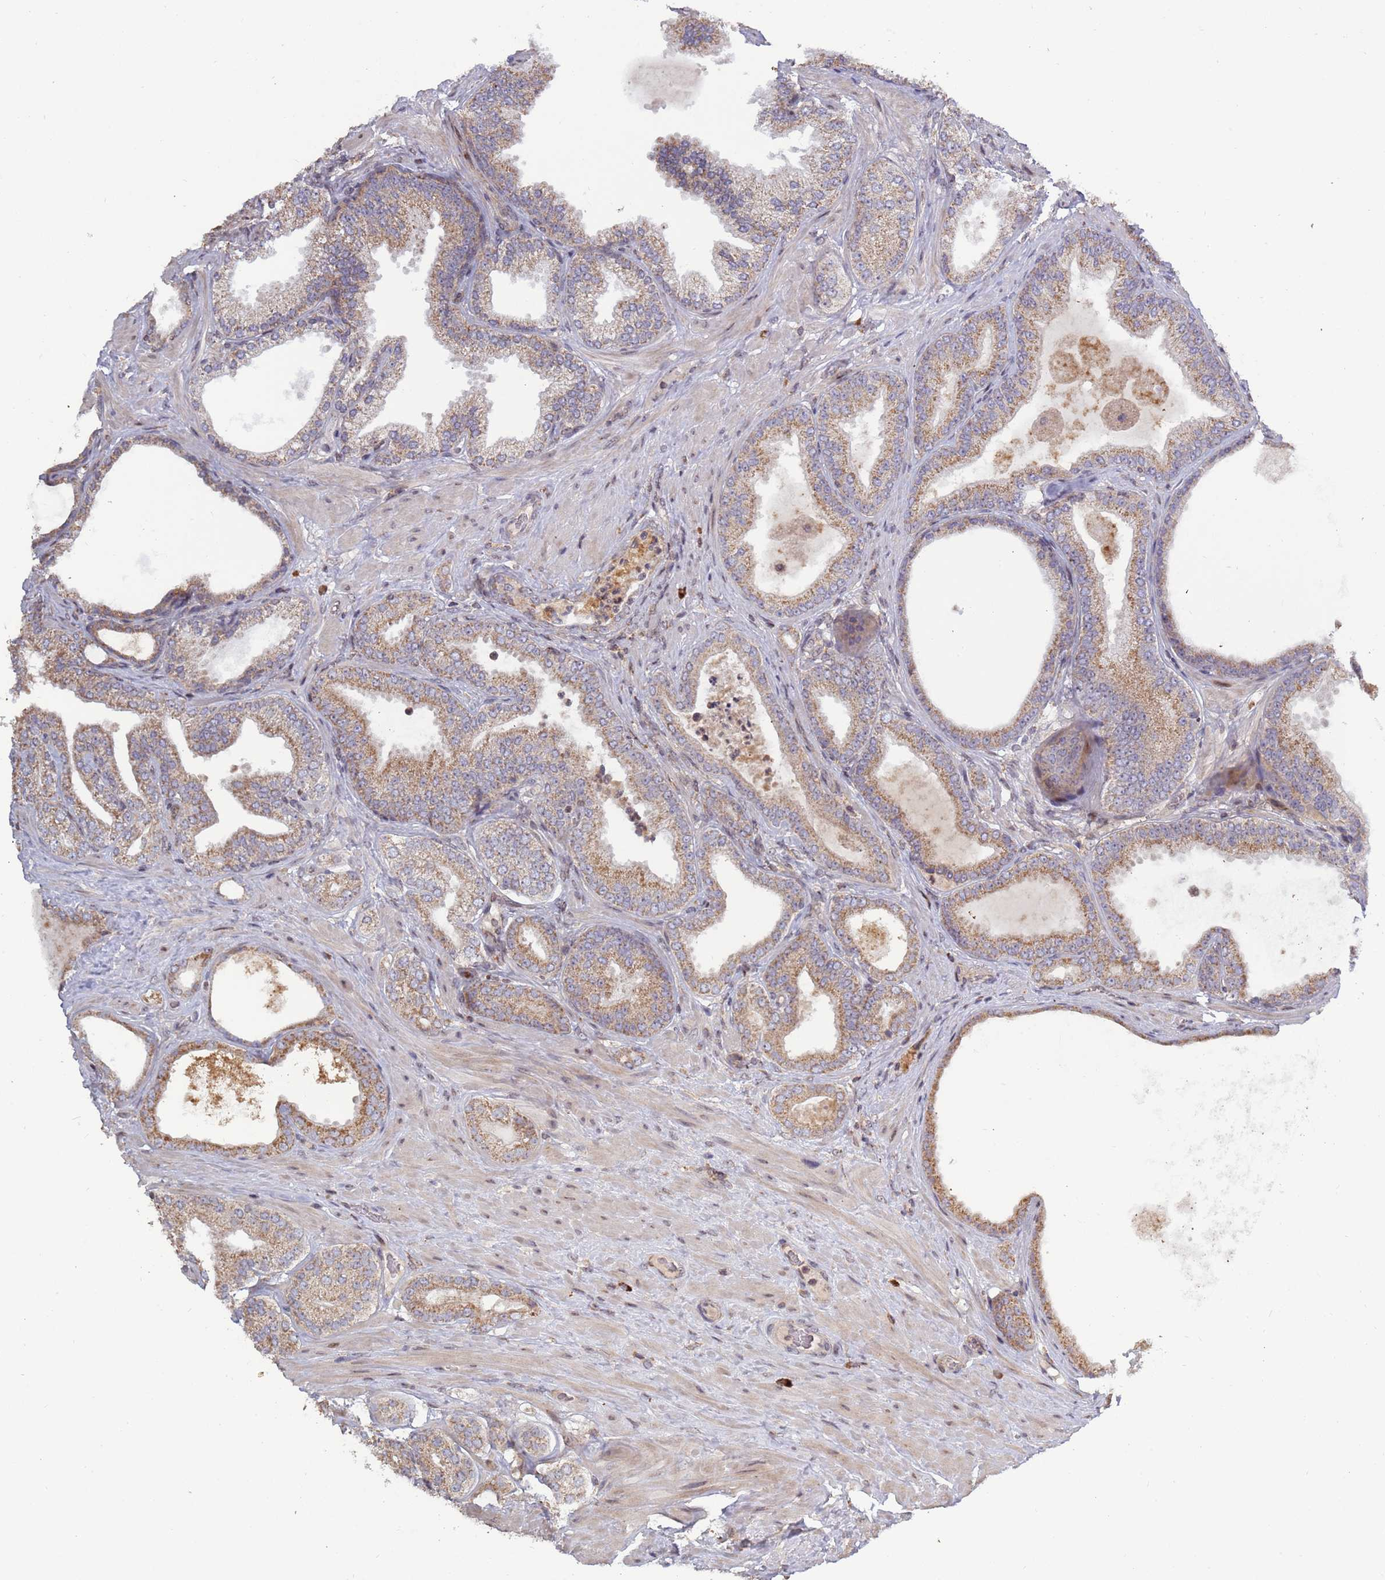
{"staining": {"intensity": "moderate", "quantity": ">75%", "location": "cytoplasmic/membranous"}, "tissue": "prostate cancer", "cell_type": "Tumor cells", "image_type": "cancer", "snomed": [{"axis": "morphology", "description": "Adenocarcinoma, Low grade"}, {"axis": "topography", "description": "Prostate"}], "caption": "About >75% of tumor cells in human prostate low-grade adenocarcinoma demonstrate moderate cytoplasmic/membranous protein positivity as visualized by brown immunohistochemical staining.", "gene": "RCOR2", "patient": {"sex": "male", "age": 63}}